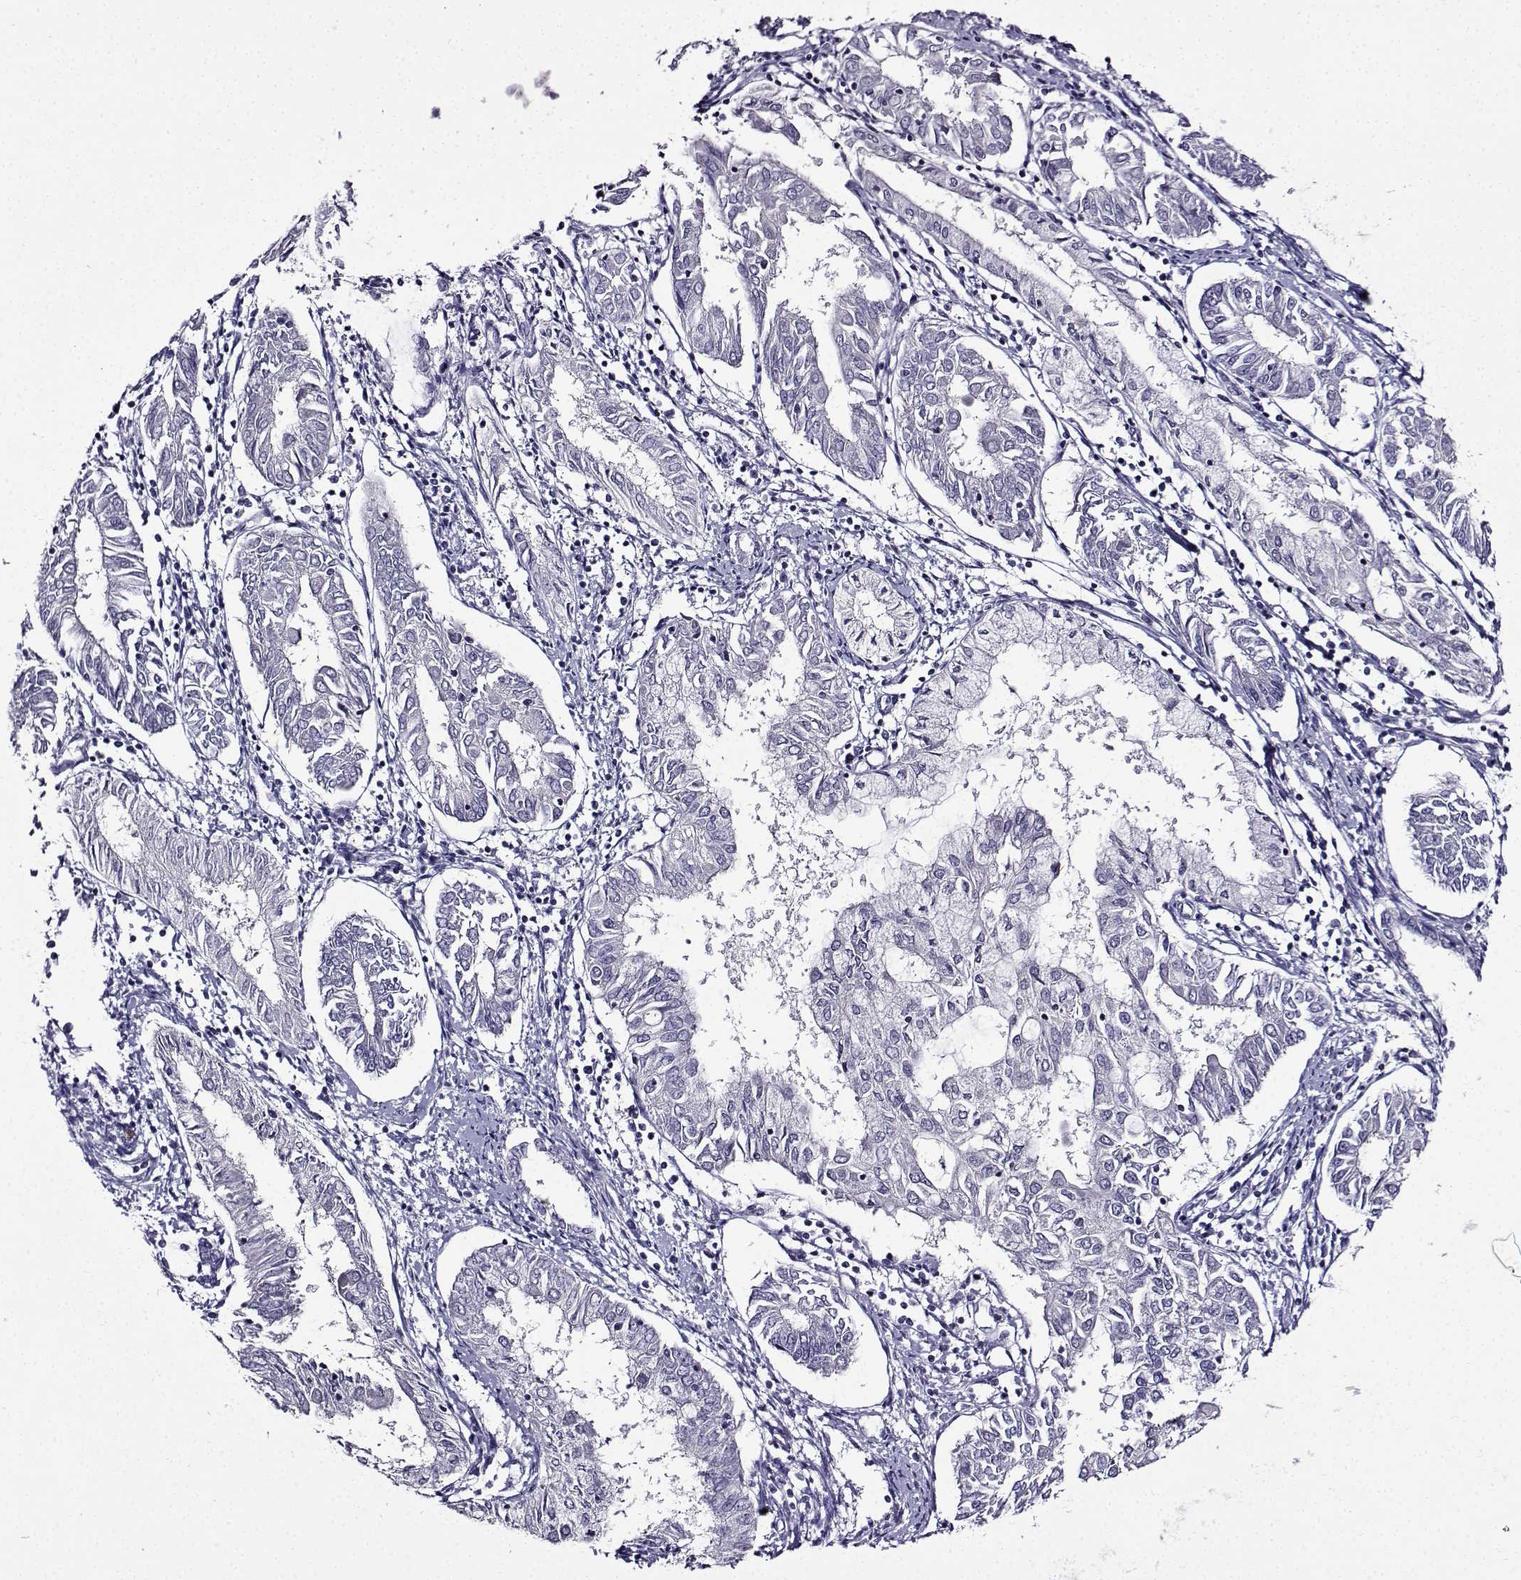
{"staining": {"intensity": "negative", "quantity": "none", "location": "none"}, "tissue": "endometrial cancer", "cell_type": "Tumor cells", "image_type": "cancer", "snomed": [{"axis": "morphology", "description": "Adenocarcinoma, NOS"}, {"axis": "topography", "description": "Endometrium"}], "caption": "Immunohistochemistry histopathology image of human adenocarcinoma (endometrial) stained for a protein (brown), which displays no staining in tumor cells.", "gene": "TMEM266", "patient": {"sex": "female", "age": 68}}